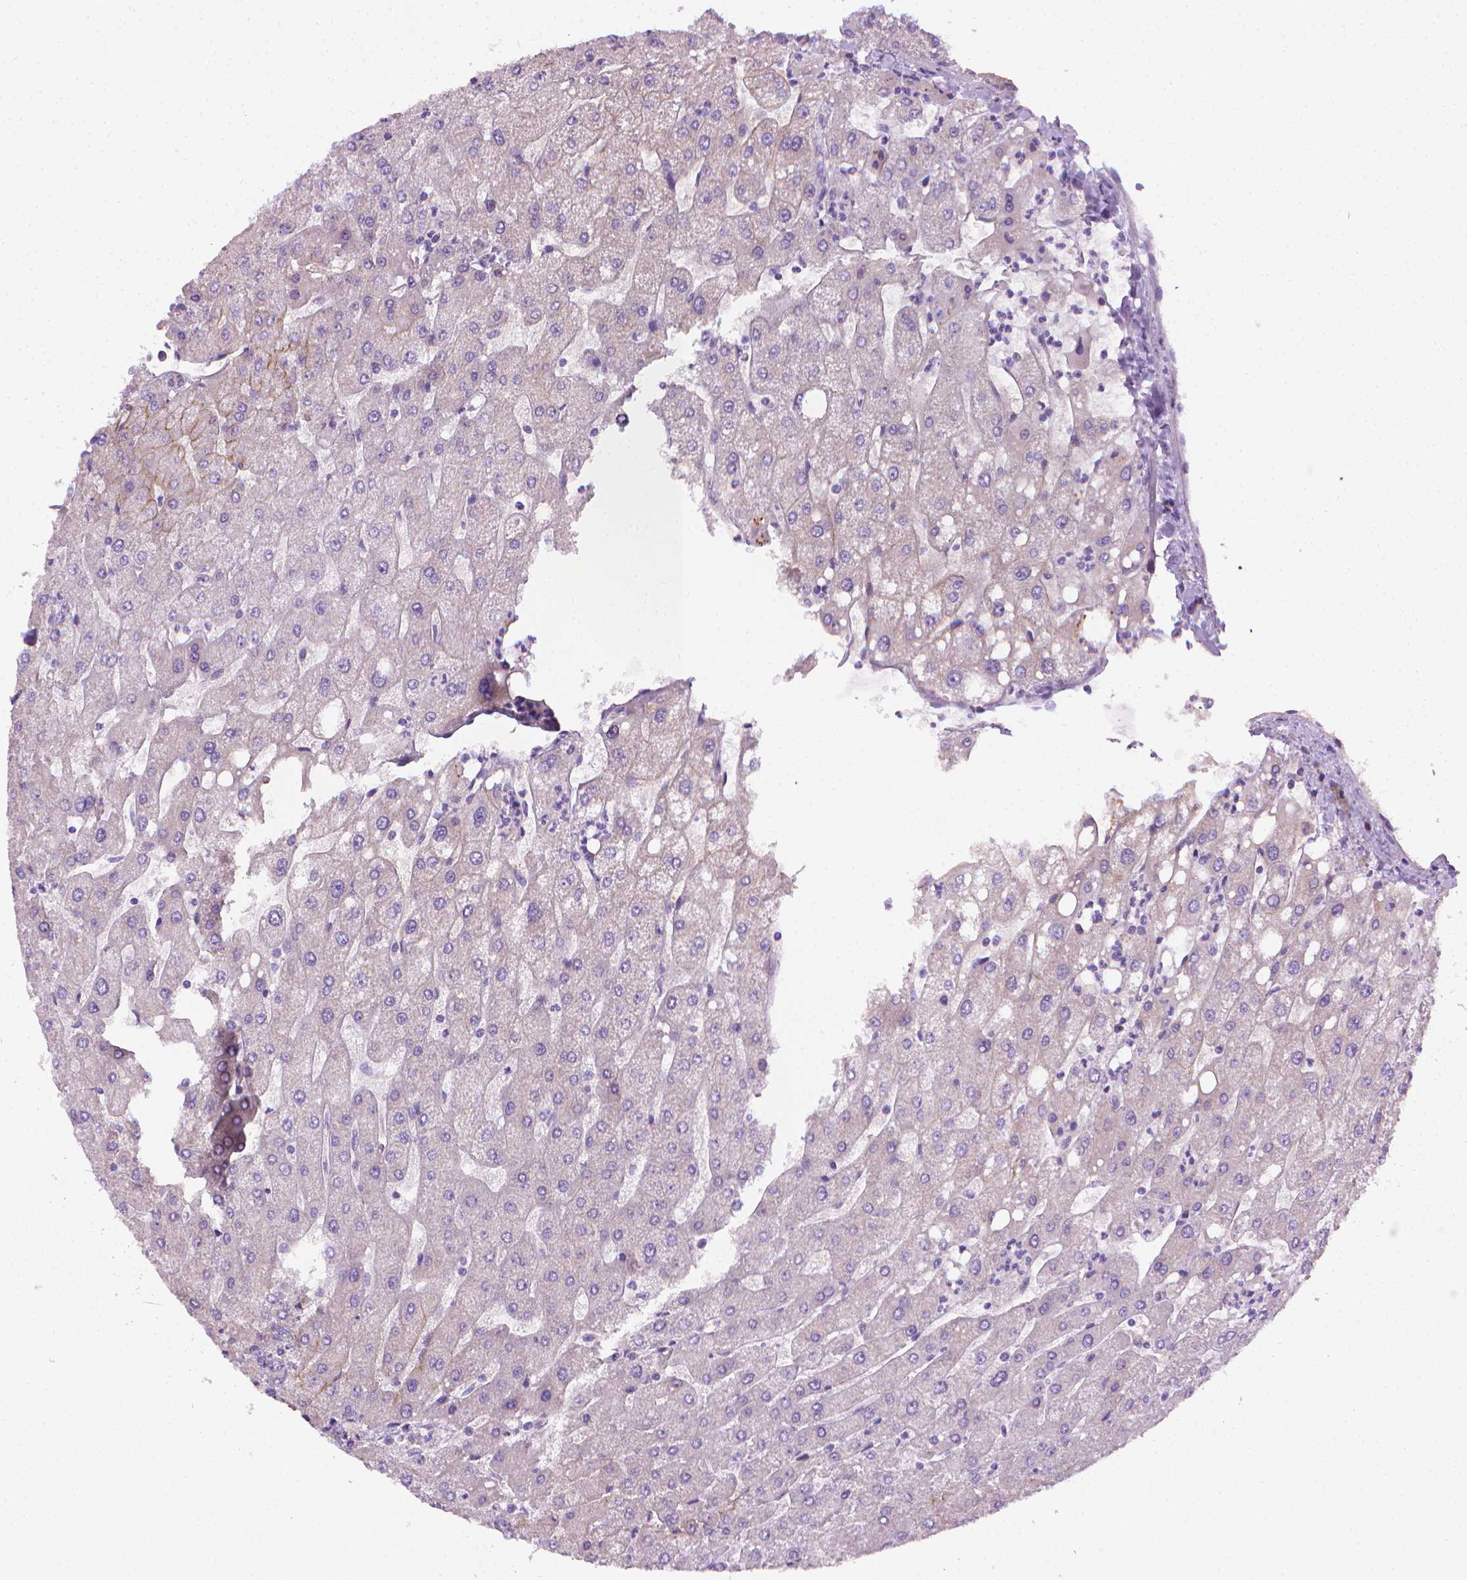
{"staining": {"intensity": "negative", "quantity": "none", "location": "none"}, "tissue": "liver", "cell_type": "Cholangiocytes", "image_type": "normal", "snomed": [{"axis": "morphology", "description": "Normal tissue, NOS"}, {"axis": "topography", "description": "Liver"}], "caption": "This is a image of immunohistochemistry (IHC) staining of benign liver, which shows no staining in cholangiocytes.", "gene": "MCOLN3", "patient": {"sex": "male", "age": 67}}